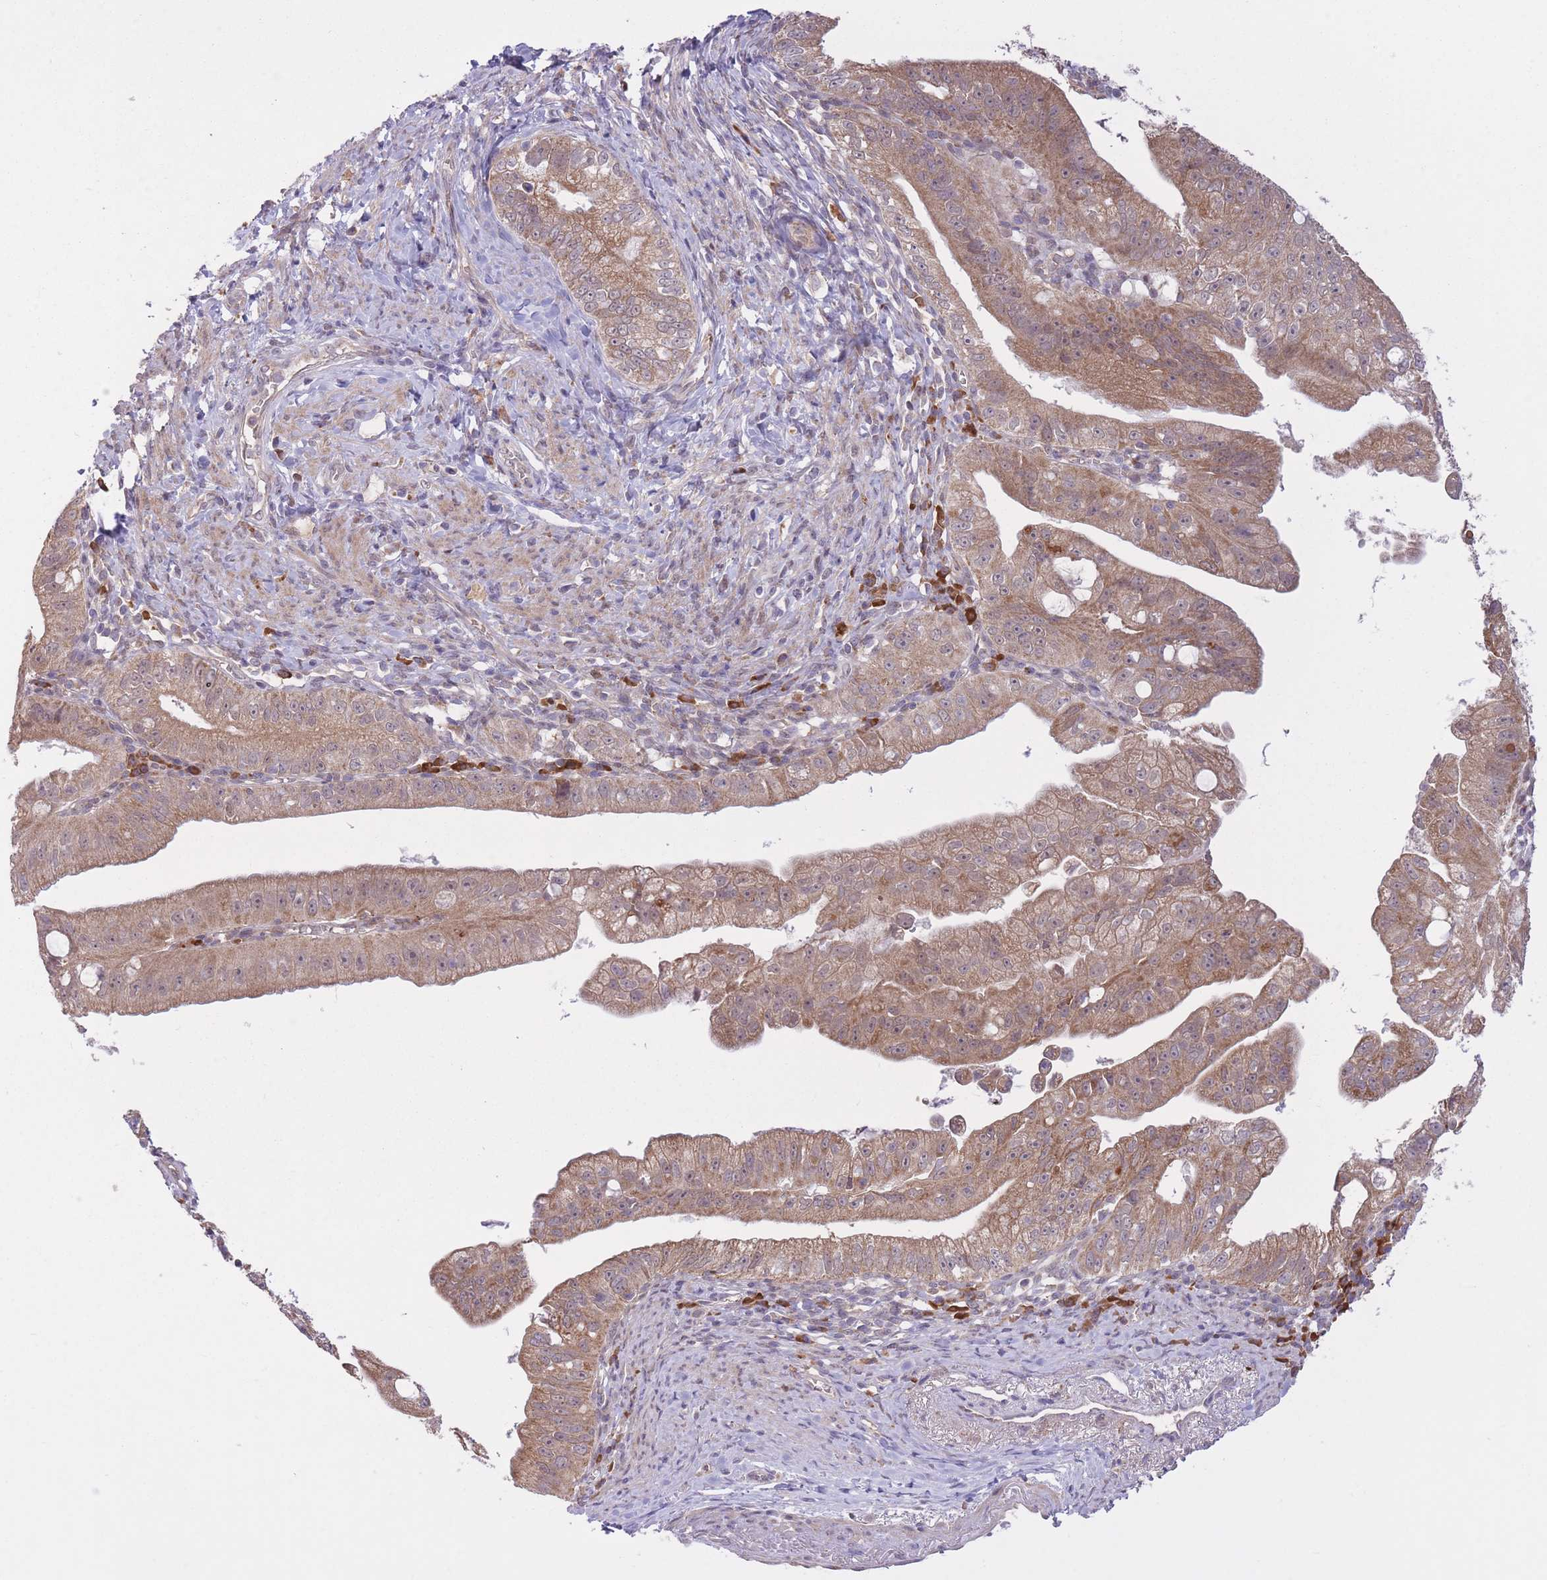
{"staining": {"intensity": "moderate", "quantity": ">75%", "location": "cytoplasmic/membranous"}, "tissue": "pancreatic cancer", "cell_type": "Tumor cells", "image_type": "cancer", "snomed": [{"axis": "morphology", "description": "Adenocarcinoma, NOS"}, {"axis": "topography", "description": "Pancreas"}], "caption": "Protein expression analysis of adenocarcinoma (pancreatic) displays moderate cytoplasmic/membranous expression in about >75% of tumor cells. Immunohistochemistry stains the protein in brown and the nuclei are stained blue.", "gene": "POLR3F", "patient": {"sex": "male", "age": 70}}